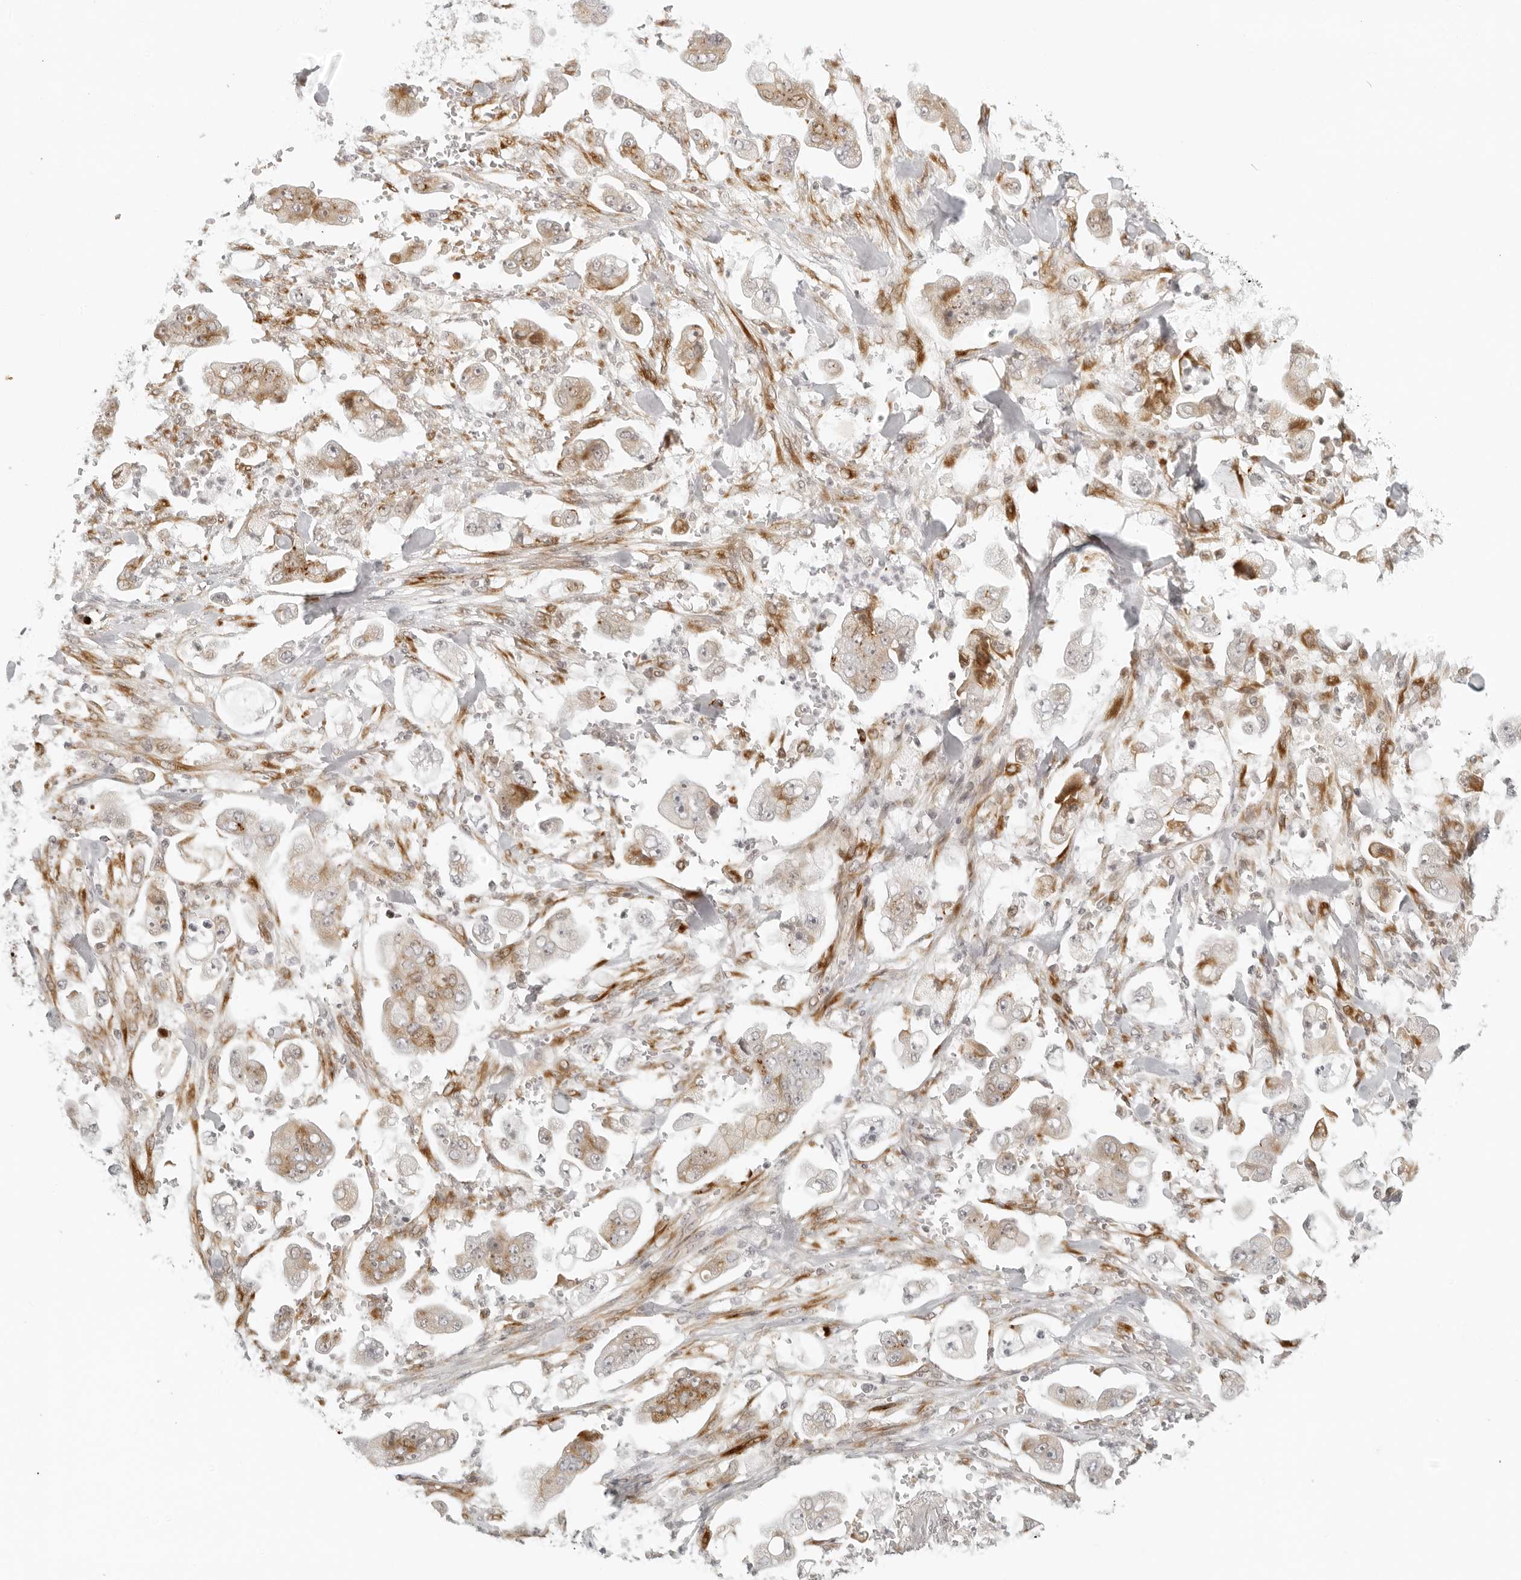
{"staining": {"intensity": "moderate", "quantity": "25%-75%", "location": "cytoplasmic/membranous"}, "tissue": "stomach cancer", "cell_type": "Tumor cells", "image_type": "cancer", "snomed": [{"axis": "morphology", "description": "Adenocarcinoma, NOS"}, {"axis": "topography", "description": "Stomach"}], "caption": "Stomach adenocarcinoma stained with a protein marker exhibits moderate staining in tumor cells.", "gene": "ZNF678", "patient": {"sex": "male", "age": 62}}